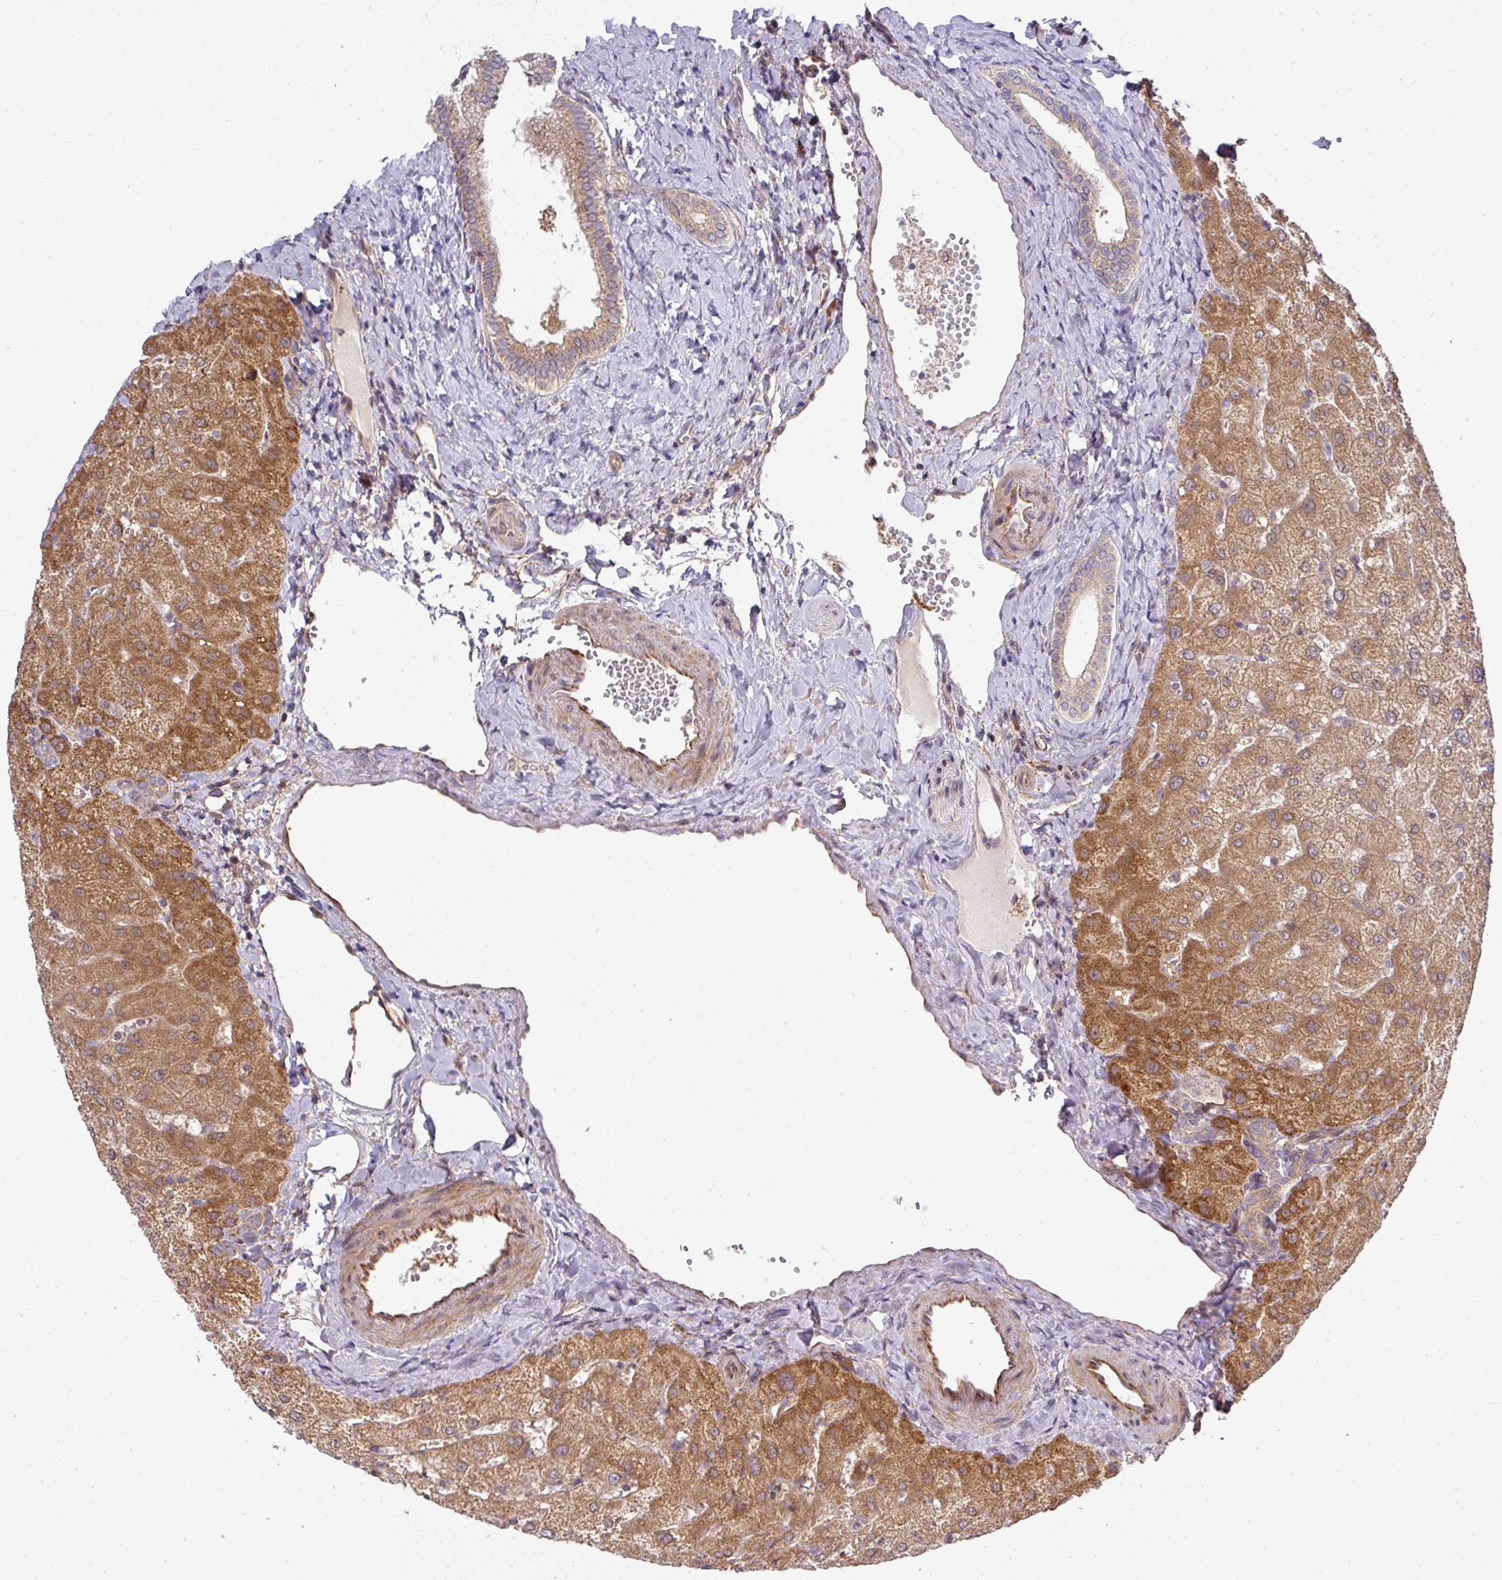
{"staining": {"intensity": "negative", "quantity": "none", "location": "none"}, "tissue": "liver", "cell_type": "Cholangiocytes", "image_type": "normal", "snomed": [{"axis": "morphology", "description": "Normal tissue, NOS"}, {"axis": "topography", "description": "Liver"}], "caption": "DAB (3,3'-diaminobenzidine) immunohistochemical staining of normal liver shows no significant expression in cholangiocytes. (DAB (3,3'-diaminobenzidine) immunohistochemistry, high magnification).", "gene": "STK35", "patient": {"sex": "female", "age": 54}}